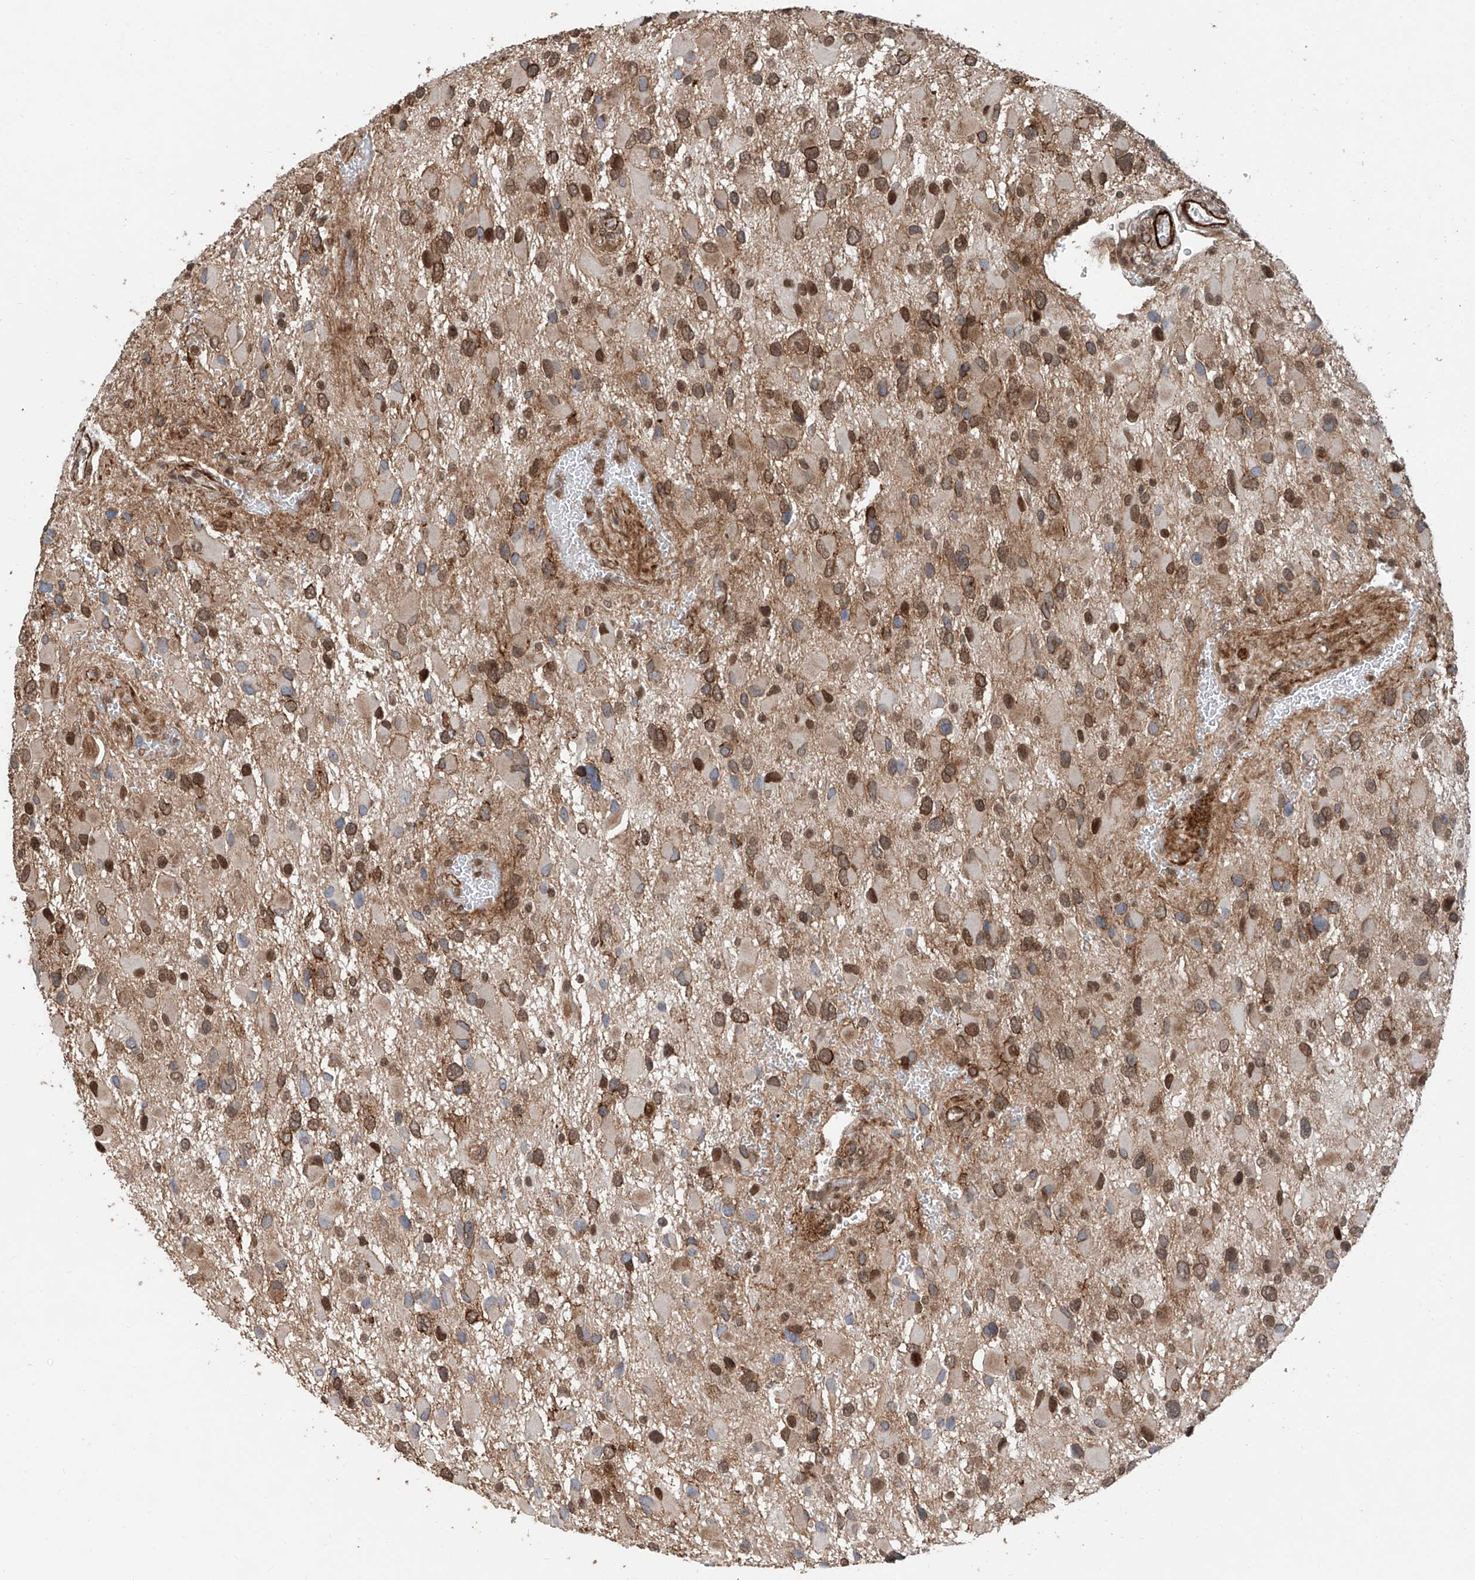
{"staining": {"intensity": "moderate", "quantity": ">75%", "location": "cytoplasmic/membranous,nuclear"}, "tissue": "glioma", "cell_type": "Tumor cells", "image_type": "cancer", "snomed": [{"axis": "morphology", "description": "Glioma, malignant, High grade"}, {"axis": "topography", "description": "Brain"}], "caption": "Approximately >75% of tumor cells in human malignant high-grade glioma reveal moderate cytoplasmic/membranous and nuclear protein staining as visualized by brown immunohistochemical staining.", "gene": "SDE2", "patient": {"sex": "male", "age": 53}}